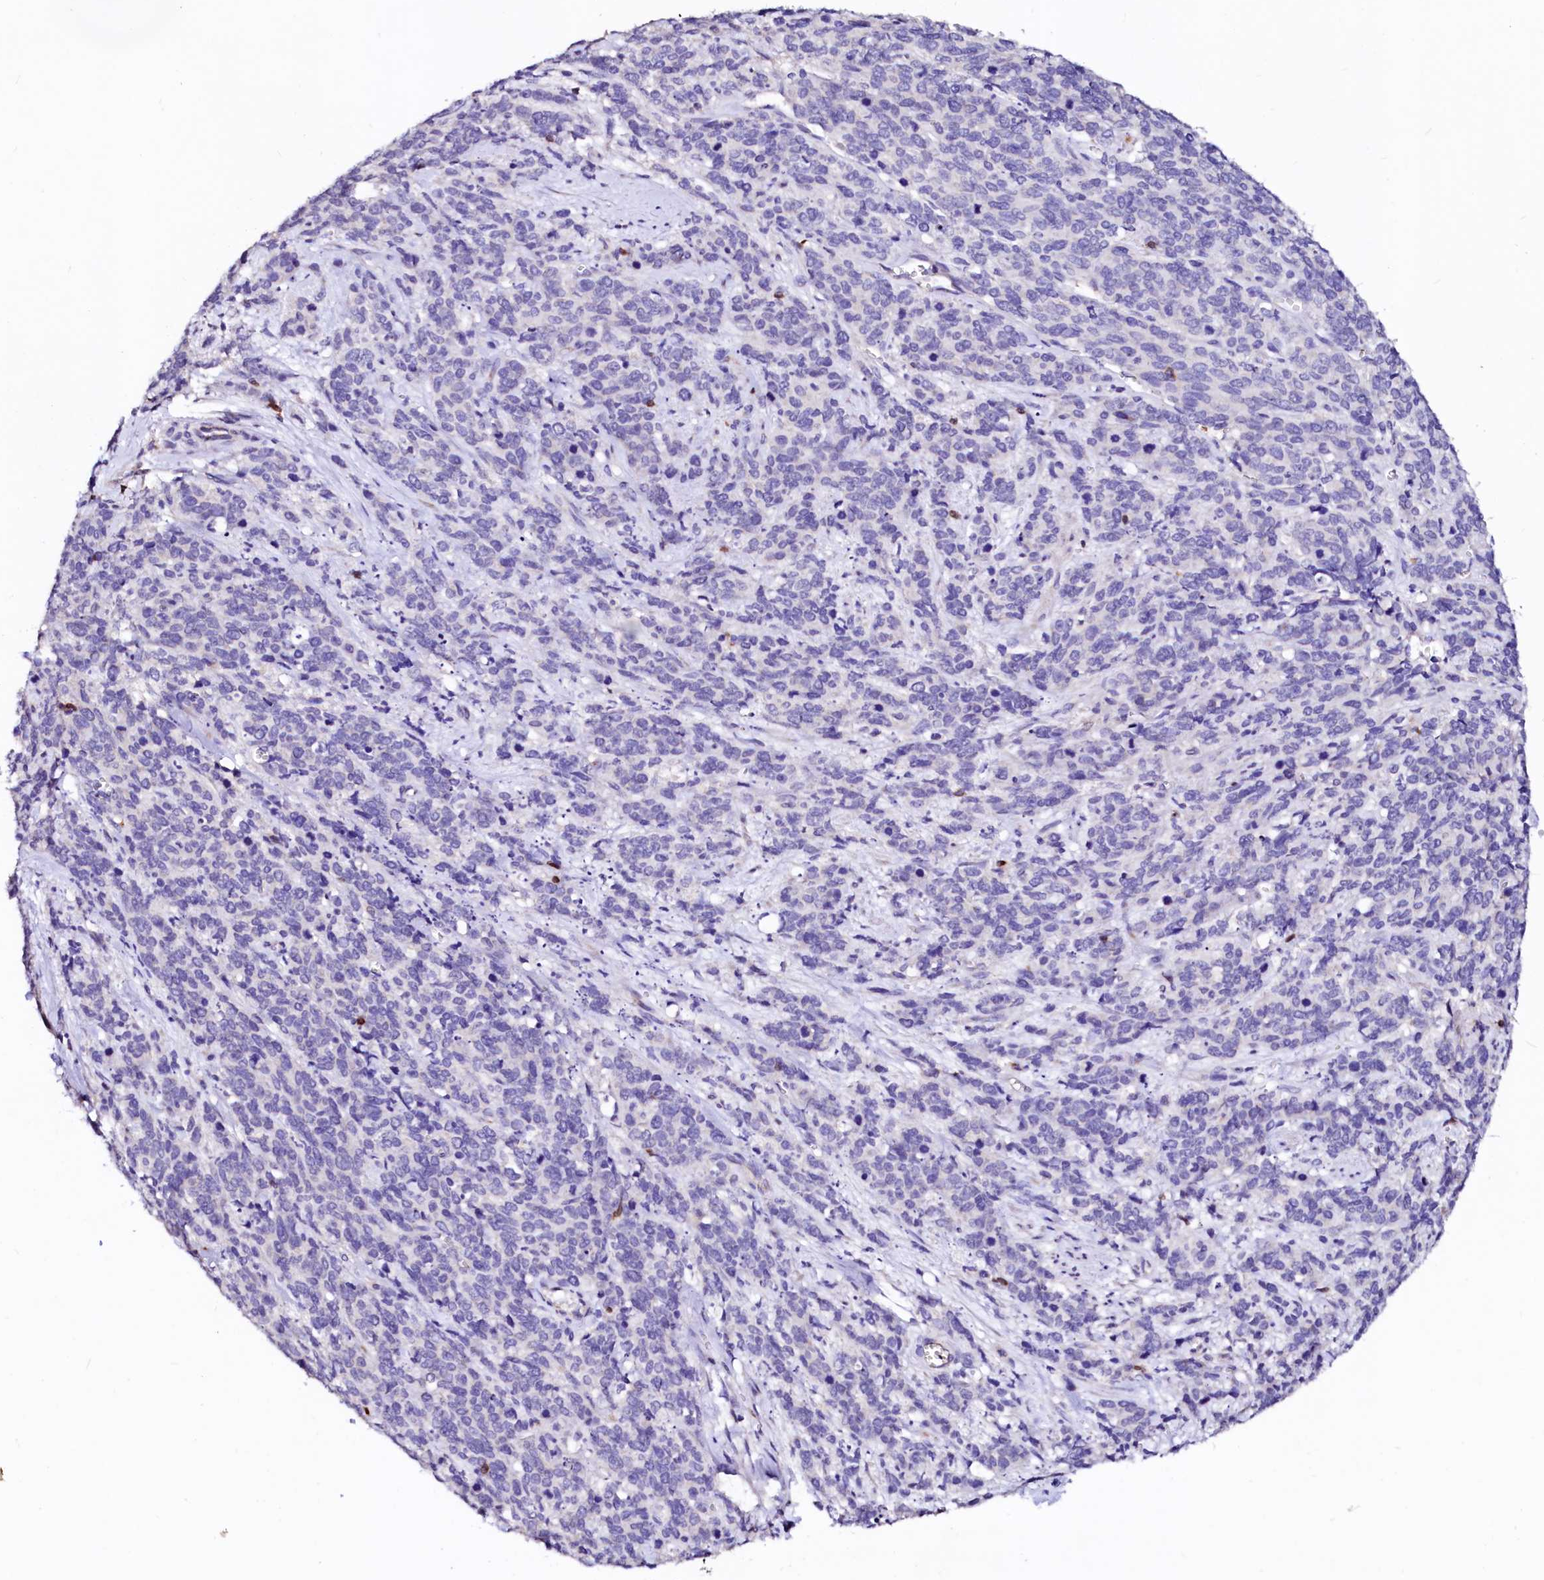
{"staining": {"intensity": "negative", "quantity": "none", "location": "none"}, "tissue": "cervical cancer", "cell_type": "Tumor cells", "image_type": "cancer", "snomed": [{"axis": "morphology", "description": "Squamous cell carcinoma, NOS"}, {"axis": "topography", "description": "Cervix"}], "caption": "This image is of cervical cancer (squamous cell carcinoma) stained with IHC to label a protein in brown with the nuclei are counter-stained blue. There is no staining in tumor cells.", "gene": "RAB27A", "patient": {"sex": "female", "age": 60}}